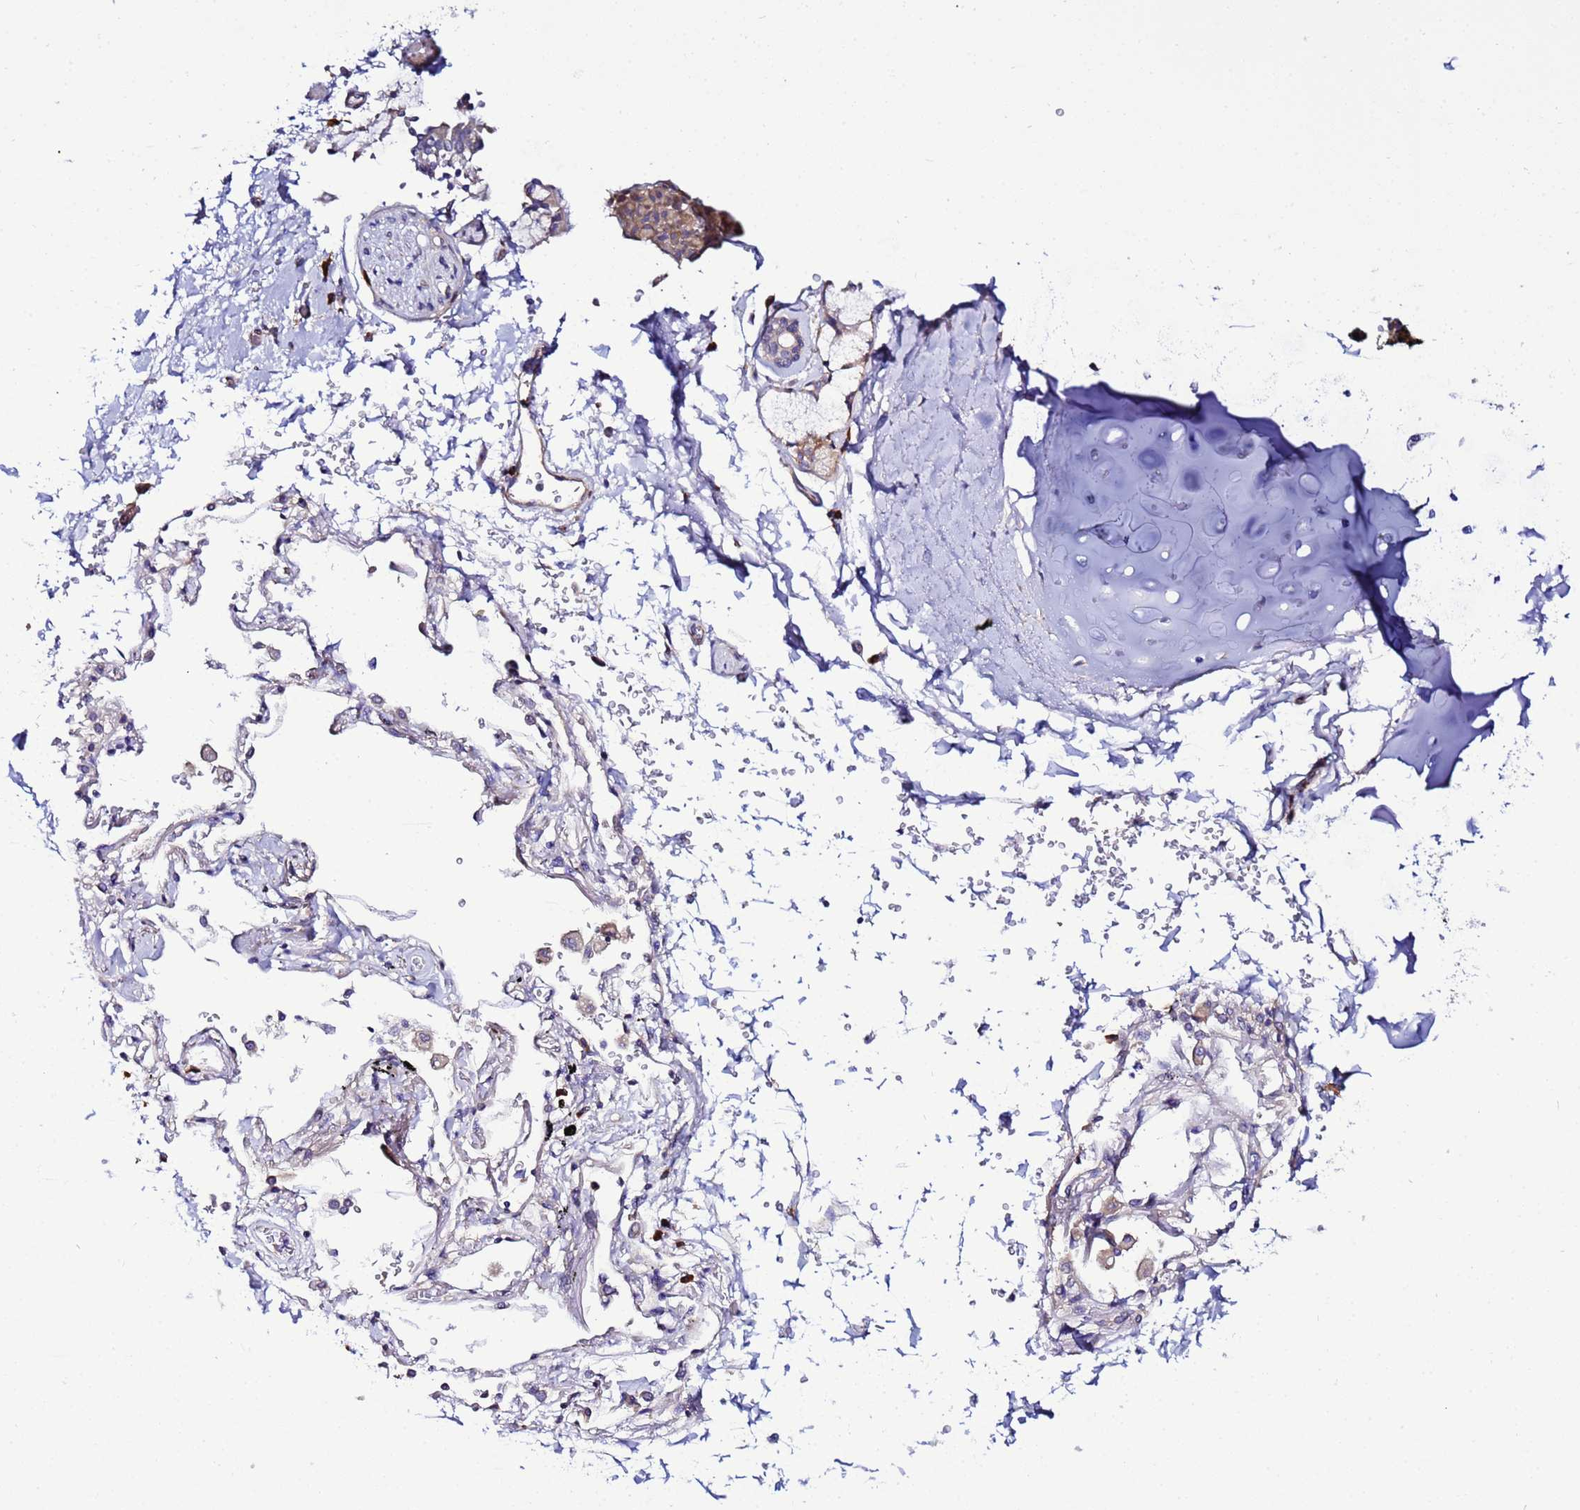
{"staining": {"intensity": "moderate", "quantity": ">75%", "location": "cytoplasmic/membranous"}, "tissue": "adipose tissue", "cell_type": "Adipocytes", "image_type": "normal", "snomed": [{"axis": "morphology", "description": "Normal tissue, NOS"}, {"axis": "topography", "description": "Cartilage tissue"}], "caption": "Immunohistochemical staining of normal human adipose tissue reveals medium levels of moderate cytoplasmic/membranous positivity in about >75% of adipocytes. Using DAB (3,3'-diaminobenzidine) (brown) and hematoxylin (blue) stains, captured at high magnification using brightfield microscopy.", "gene": "JRKL", "patient": {"sex": "male", "age": 73}}